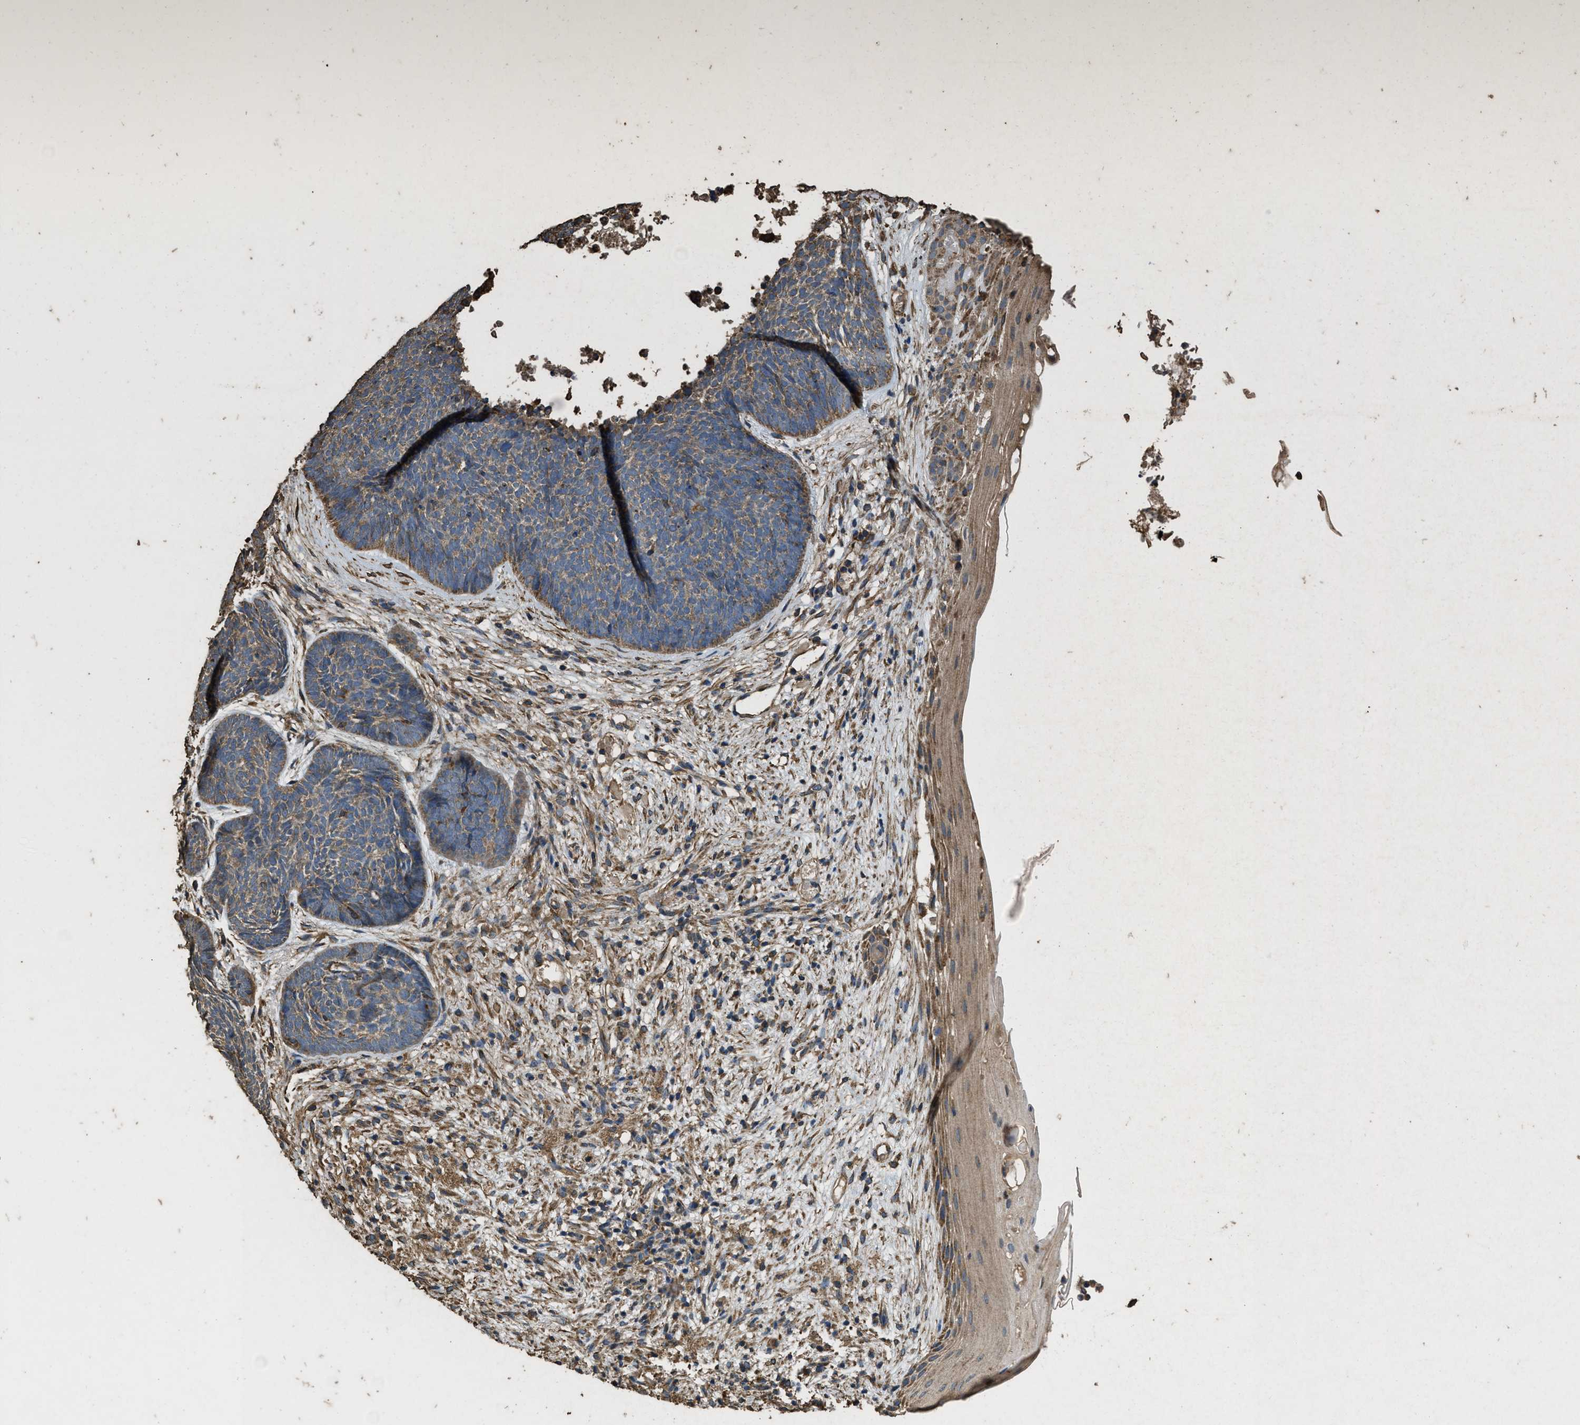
{"staining": {"intensity": "moderate", "quantity": ">75%", "location": "cytoplasmic/membranous"}, "tissue": "skin cancer", "cell_type": "Tumor cells", "image_type": "cancer", "snomed": [{"axis": "morphology", "description": "Basal cell carcinoma"}, {"axis": "topography", "description": "Skin"}], "caption": "IHC (DAB (3,3'-diaminobenzidine)) staining of human basal cell carcinoma (skin) reveals moderate cytoplasmic/membranous protein expression in about >75% of tumor cells. (IHC, brightfield microscopy, high magnification).", "gene": "CYRIA", "patient": {"sex": "female", "age": 70}}